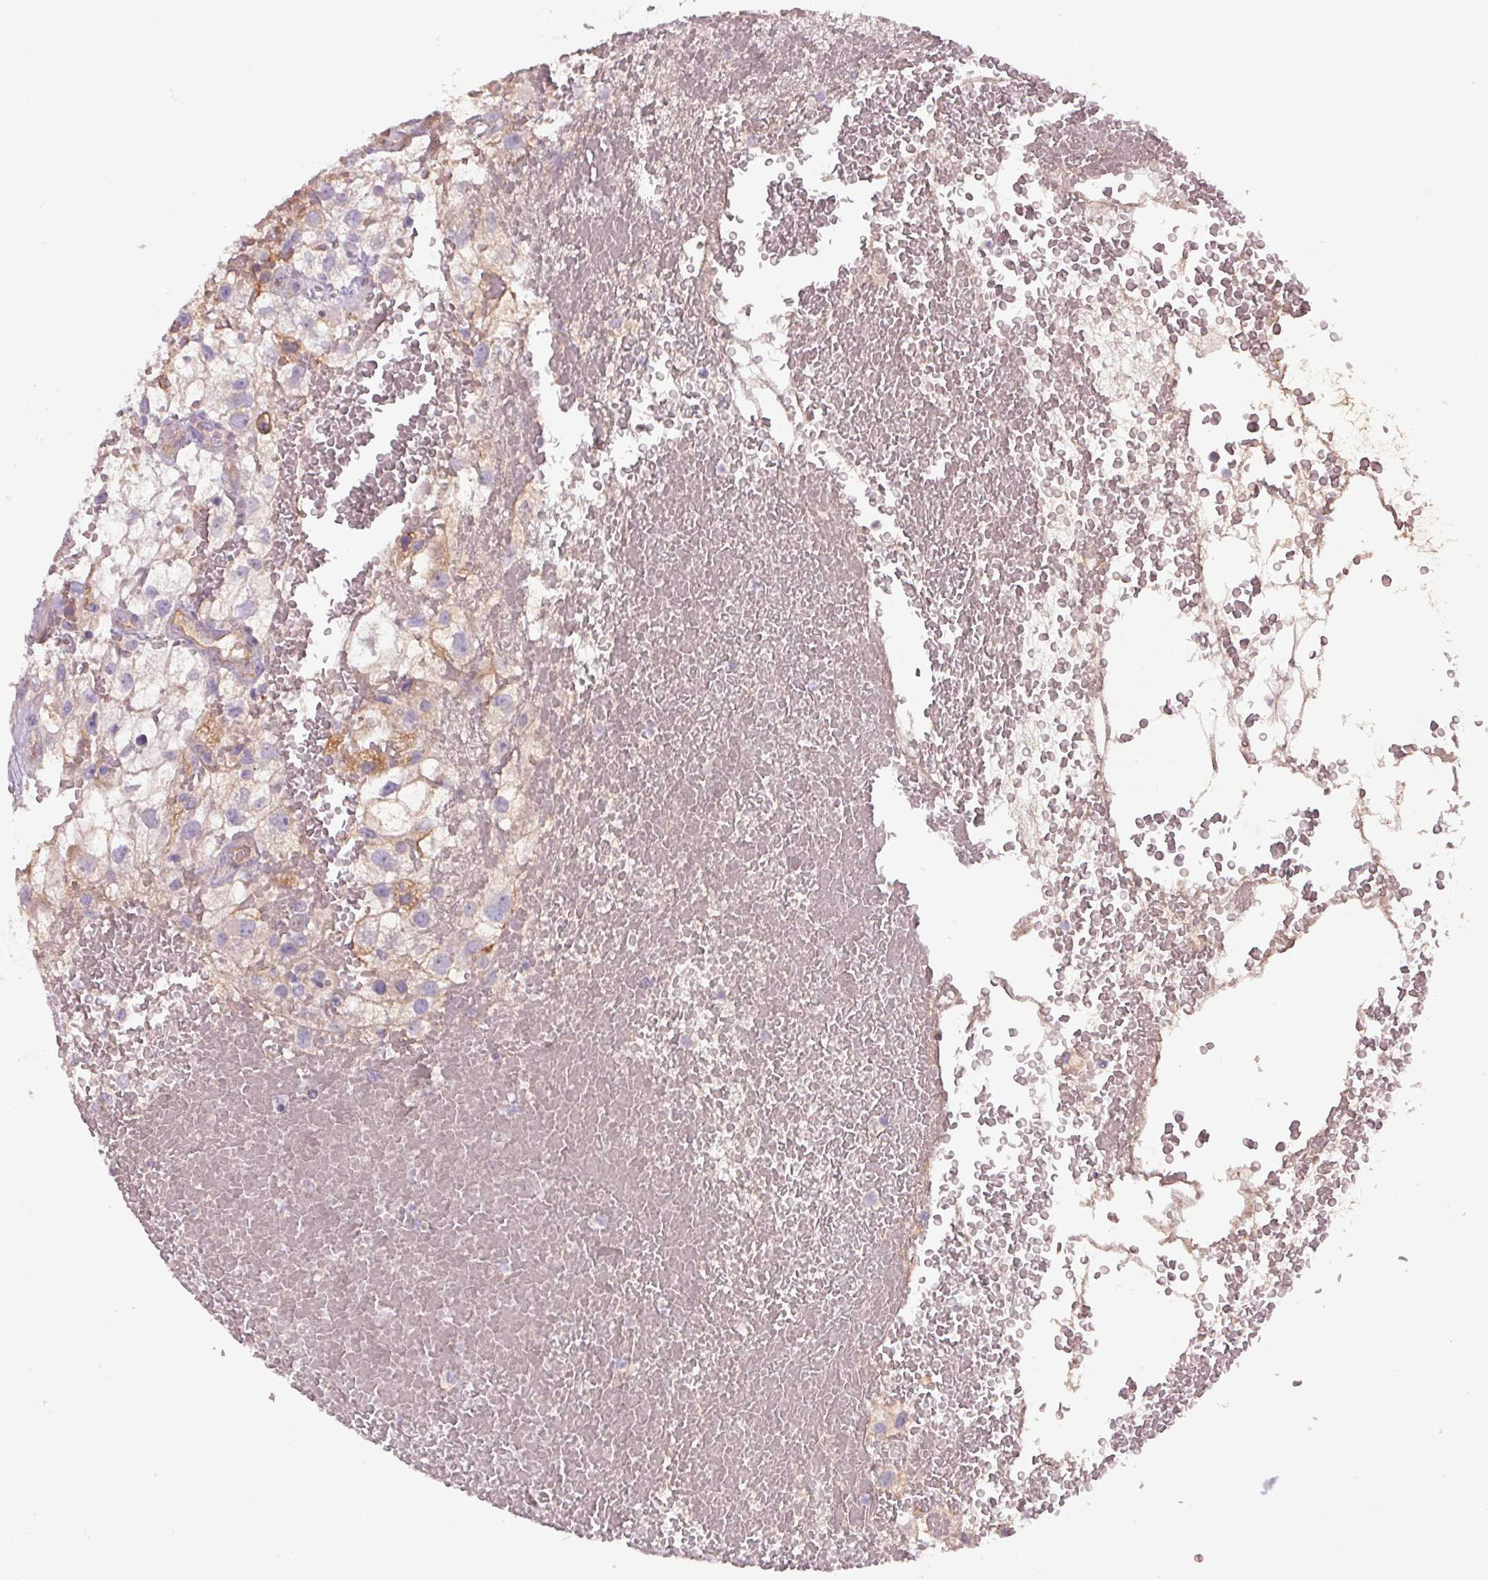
{"staining": {"intensity": "weak", "quantity": "<25%", "location": "cytoplasmic/membranous"}, "tissue": "renal cancer", "cell_type": "Tumor cells", "image_type": "cancer", "snomed": [{"axis": "morphology", "description": "Adenocarcinoma, NOS"}, {"axis": "topography", "description": "Kidney"}], "caption": "Immunohistochemistry (IHC) image of neoplastic tissue: renal cancer stained with DAB (3,3'-diaminobenzidine) reveals no significant protein positivity in tumor cells.", "gene": "APOC4", "patient": {"sex": "male", "age": 59}}